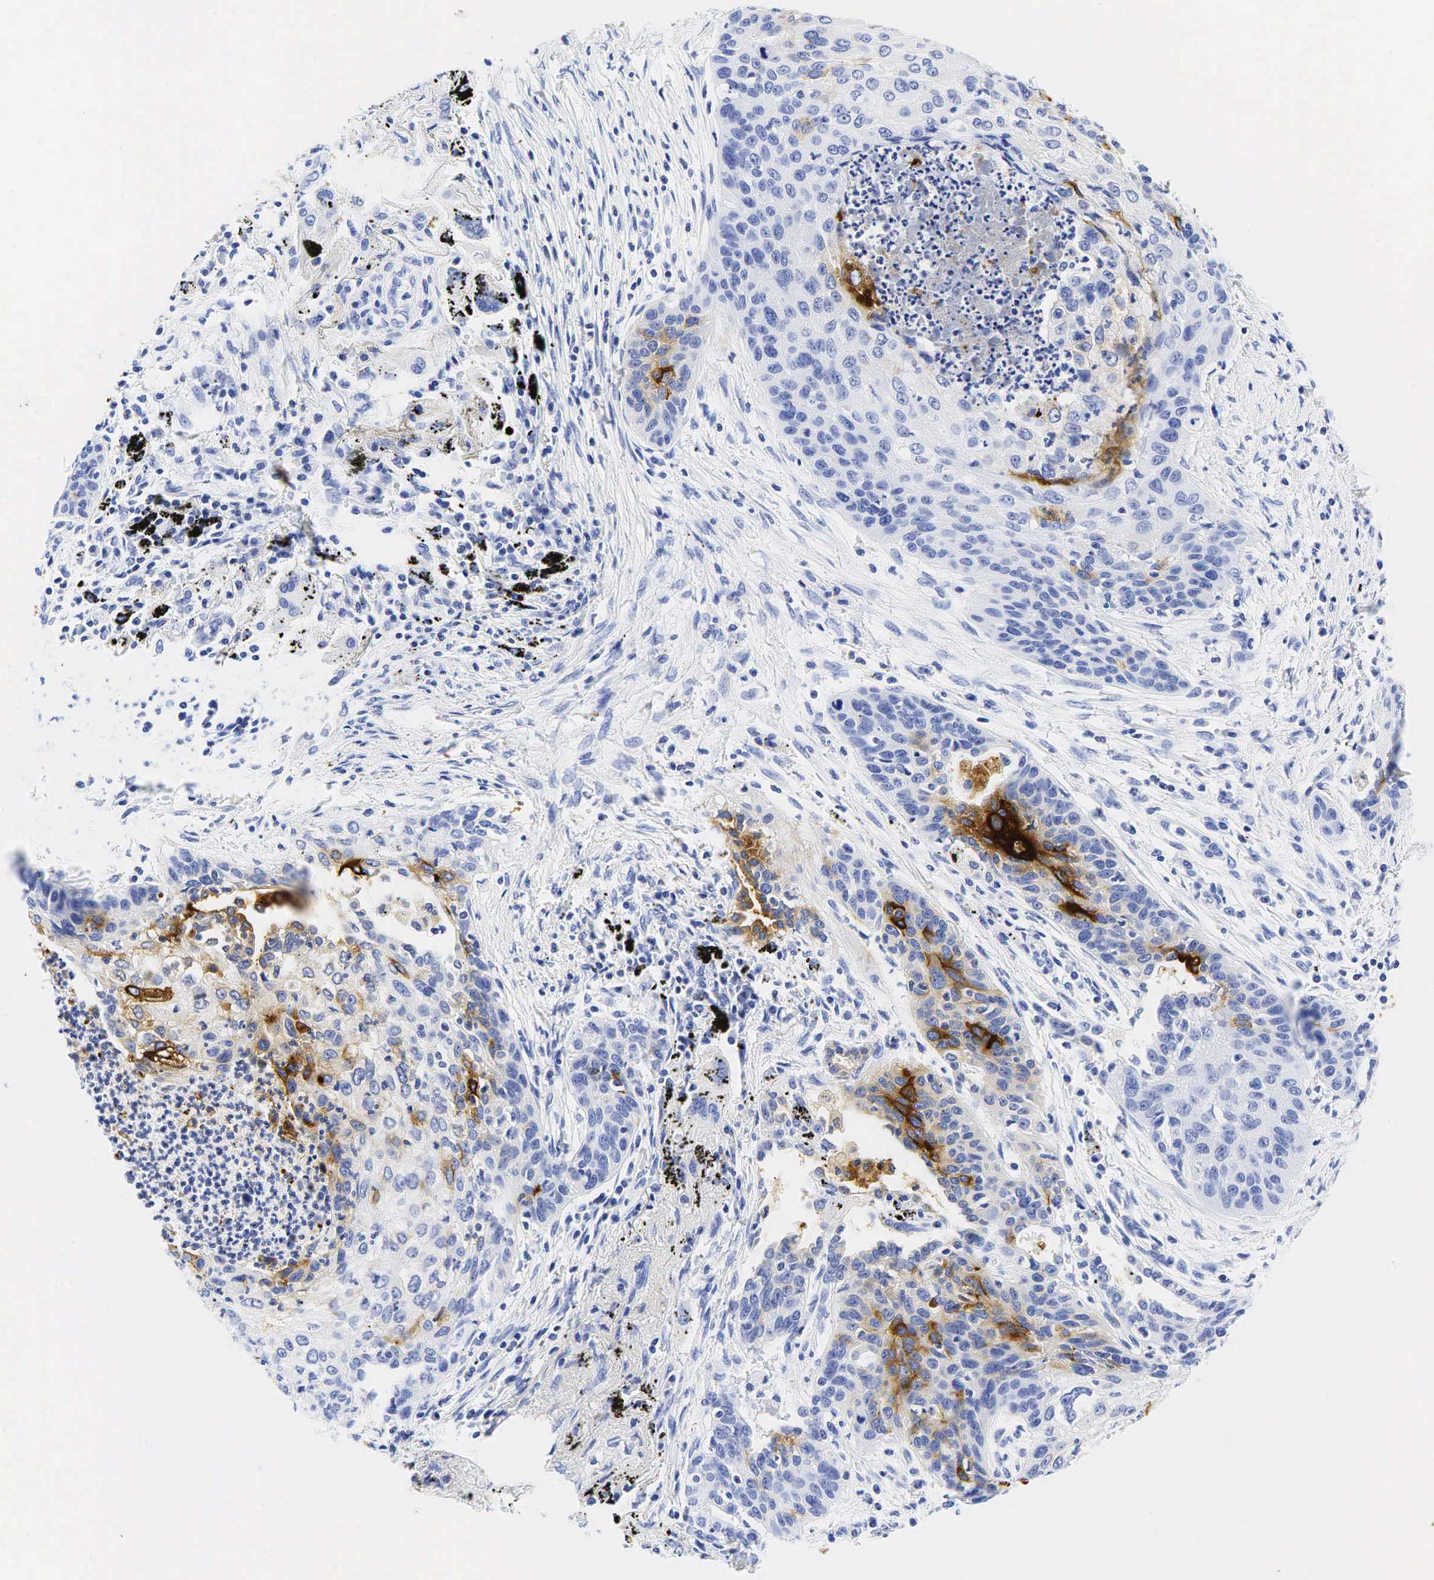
{"staining": {"intensity": "moderate", "quantity": "<25%", "location": "cytoplasmic/membranous"}, "tissue": "lung cancer", "cell_type": "Tumor cells", "image_type": "cancer", "snomed": [{"axis": "morphology", "description": "Squamous cell carcinoma, NOS"}, {"axis": "topography", "description": "Lung"}], "caption": "A histopathology image of human squamous cell carcinoma (lung) stained for a protein demonstrates moderate cytoplasmic/membranous brown staining in tumor cells.", "gene": "CEACAM5", "patient": {"sex": "male", "age": 71}}